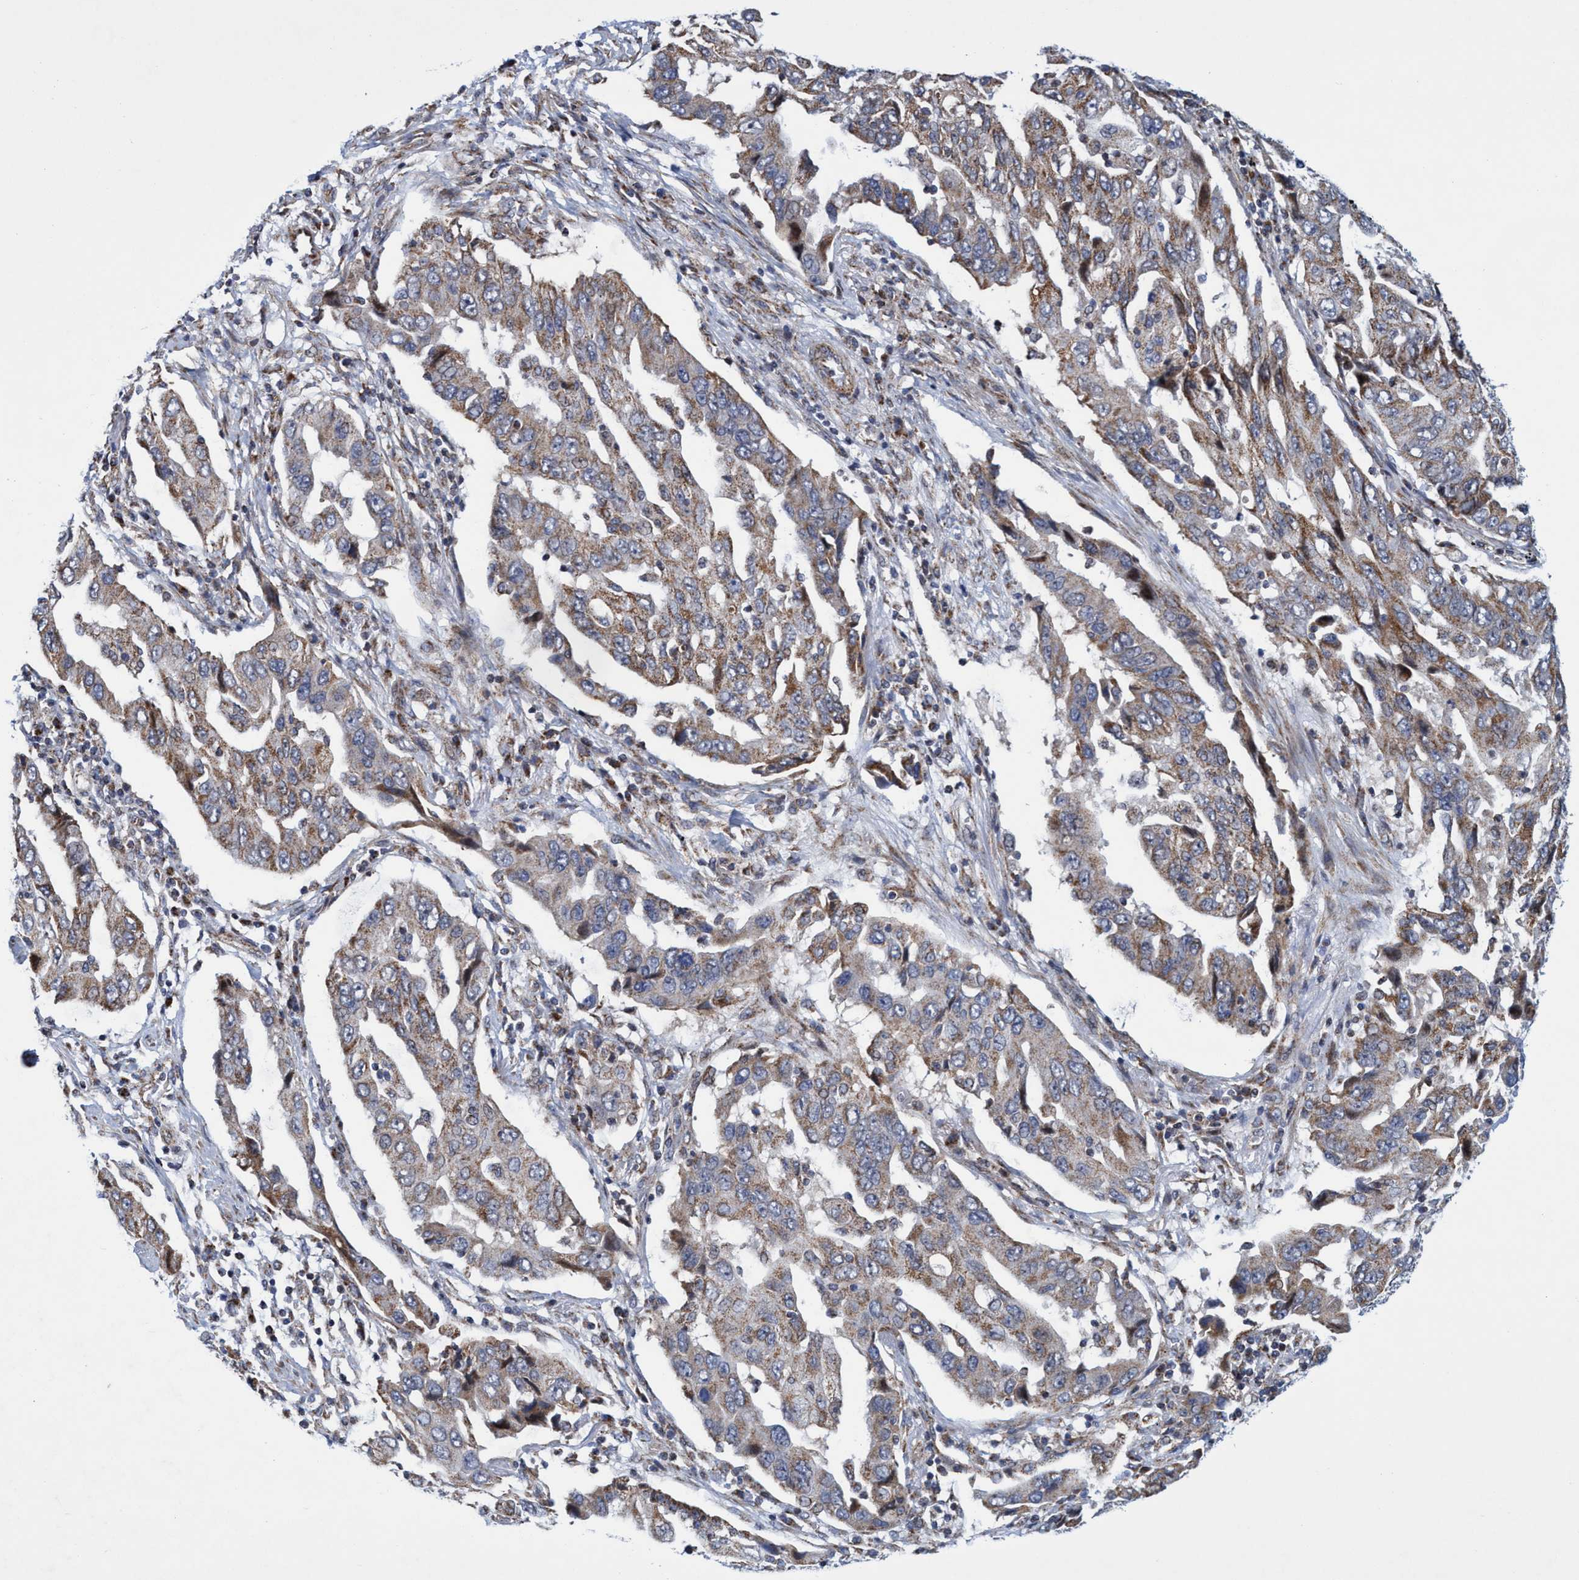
{"staining": {"intensity": "weak", "quantity": ">75%", "location": "cytoplasmic/membranous"}, "tissue": "lung cancer", "cell_type": "Tumor cells", "image_type": "cancer", "snomed": [{"axis": "morphology", "description": "Adenocarcinoma, NOS"}, {"axis": "topography", "description": "Lung"}], "caption": "This histopathology image demonstrates lung cancer stained with immunohistochemistry (IHC) to label a protein in brown. The cytoplasmic/membranous of tumor cells show weak positivity for the protein. Nuclei are counter-stained blue.", "gene": "POLR1F", "patient": {"sex": "female", "age": 65}}